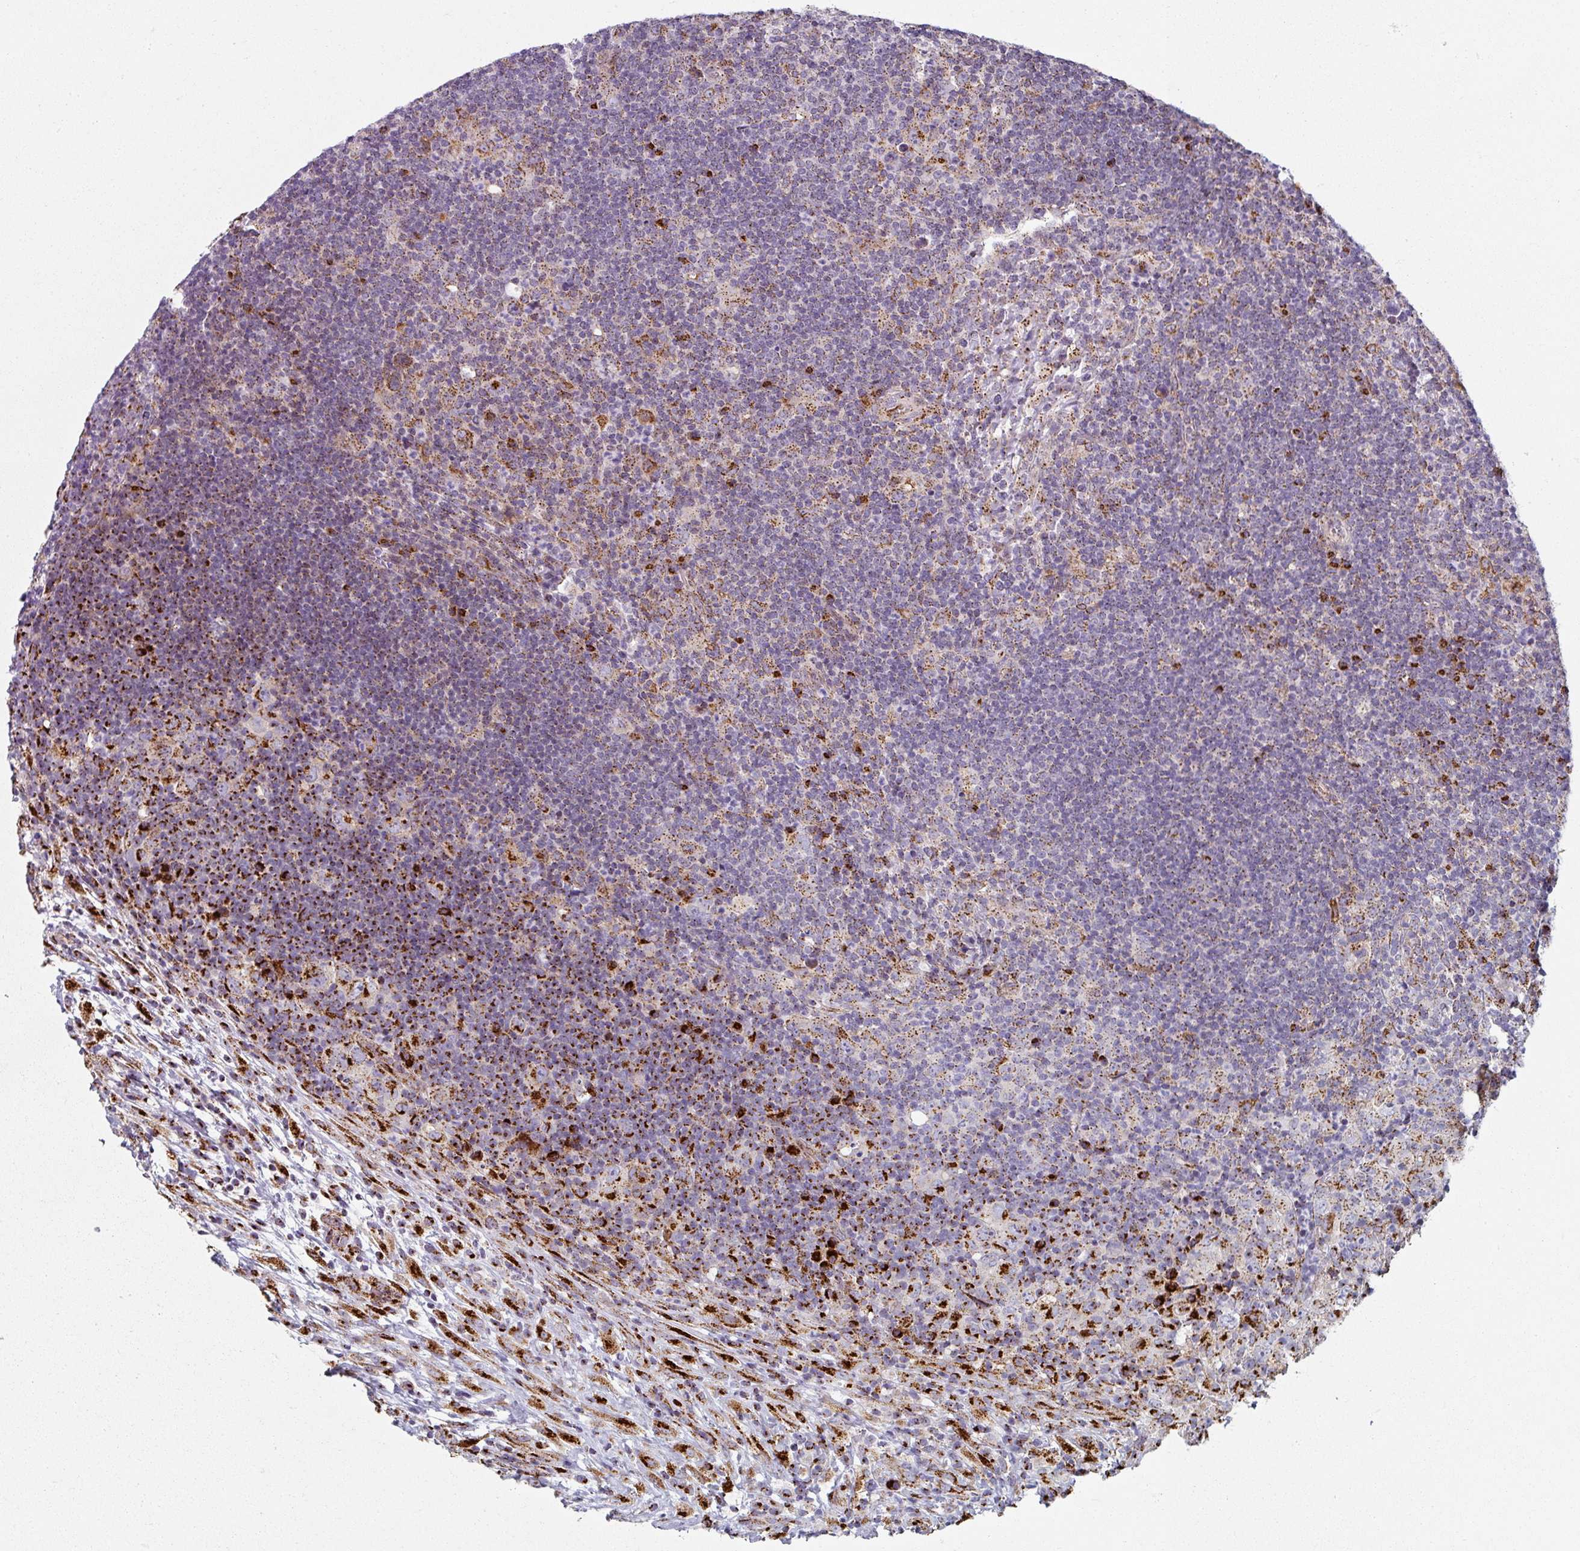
{"staining": {"intensity": "negative", "quantity": "none", "location": "none"}, "tissue": "lymphoma", "cell_type": "Tumor cells", "image_type": "cancer", "snomed": [{"axis": "morphology", "description": "Hodgkin's disease, NOS"}, {"axis": "topography", "description": "Lymph node"}], "caption": "The immunohistochemistry micrograph has no significant expression in tumor cells of Hodgkin's disease tissue. (DAB (3,3'-diaminobenzidine) immunohistochemistry visualized using brightfield microscopy, high magnification).", "gene": "CCDC85B", "patient": {"sex": "female", "age": 18}}